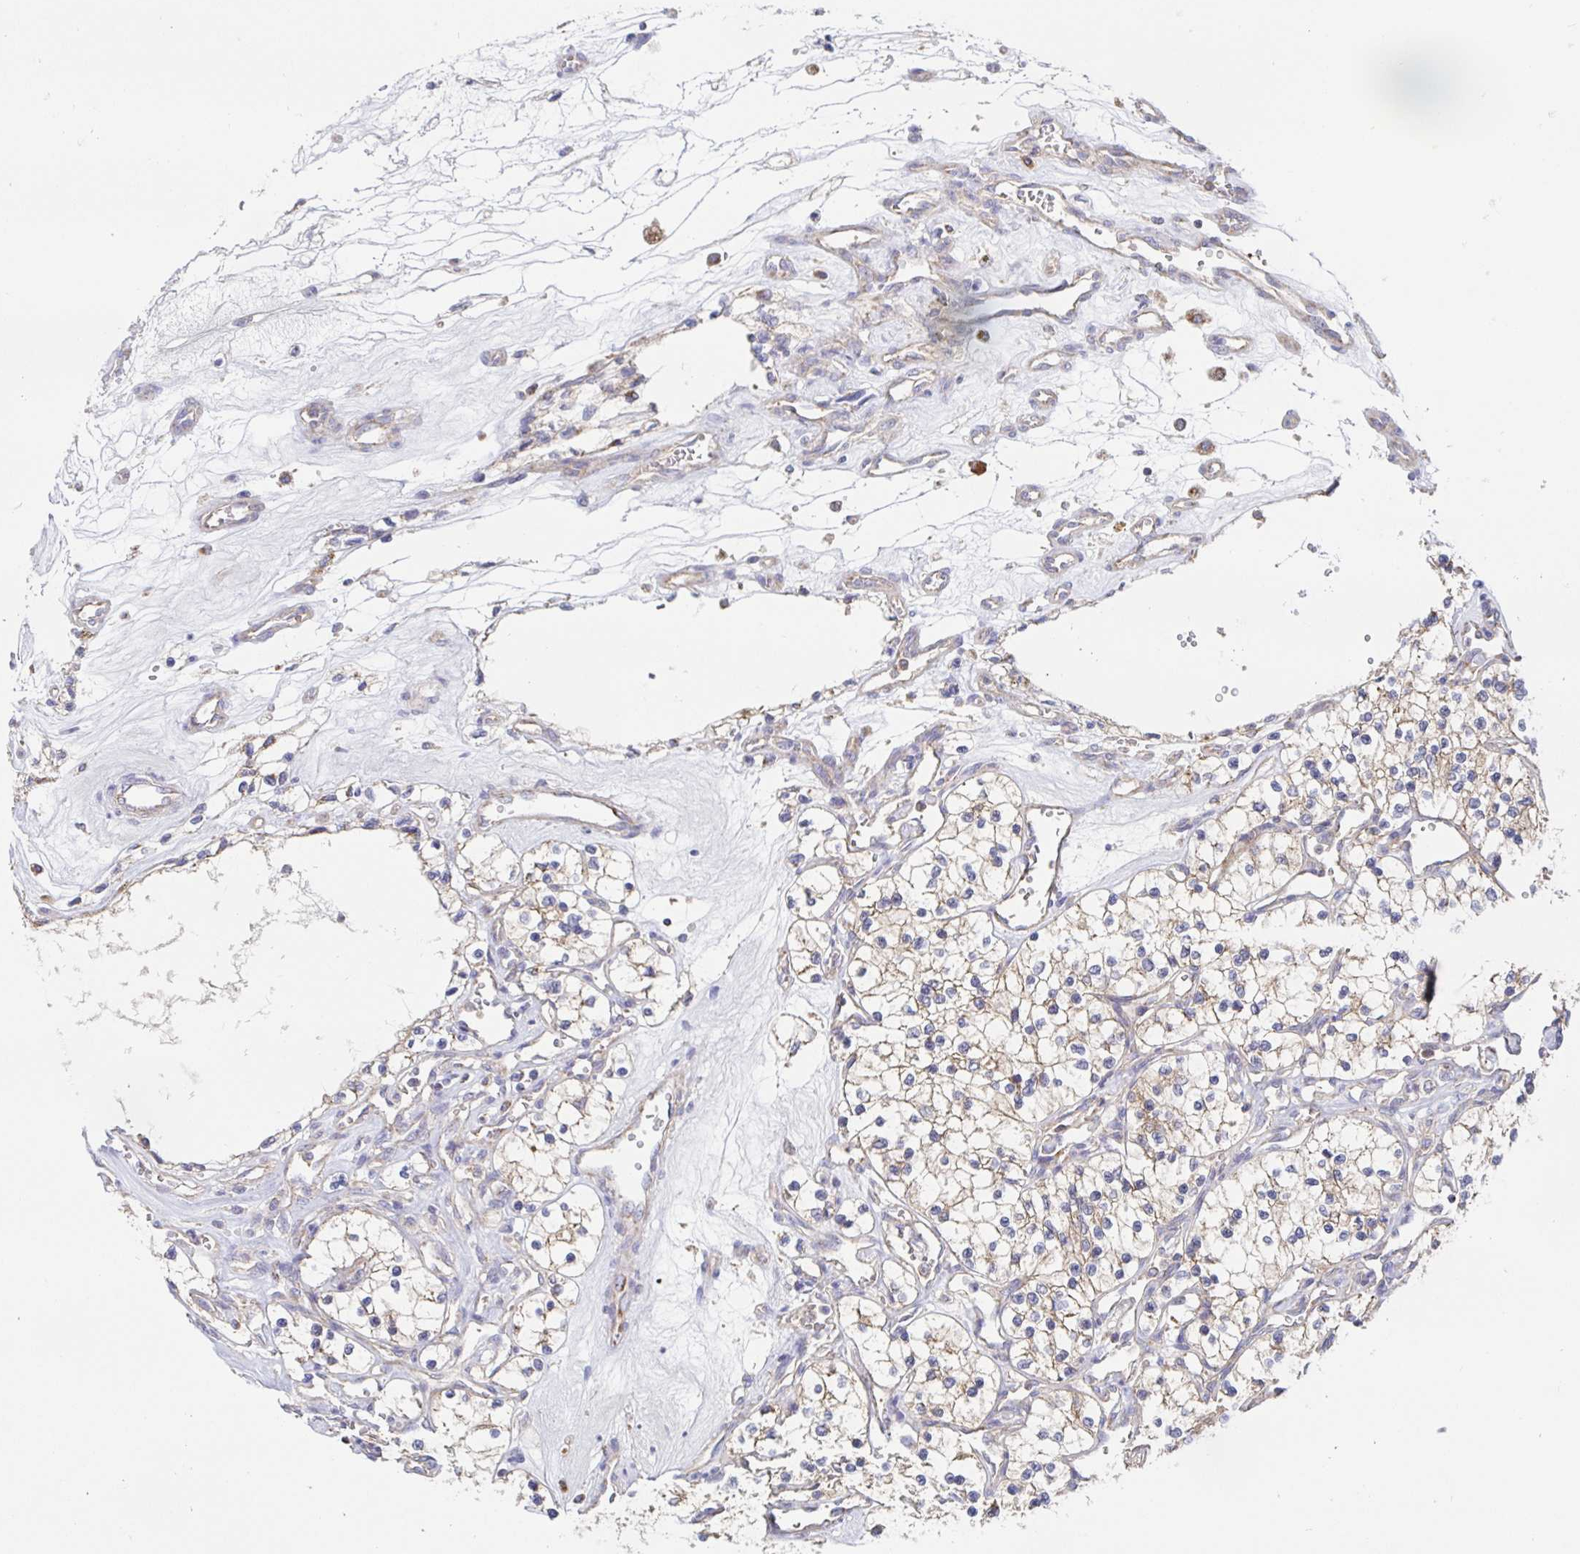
{"staining": {"intensity": "weak", "quantity": "25%-75%", "location": "cytoplasmic/membranous"}, "tissue": "renal cancer", "cell_type": "Tumor cells", "image_type": "cancer", "snomed": [{"axis": "morphology", "description": "Adenocarcinoma, NOS"}, {"axis": "topography", "description": "Kidney"}], "caption": "DAB (3,3'-diaminobenzidine) immunohistochemical staining of adenocarcinoma (renal) displays weak cytoplasmic/membranous protein expression in approximately 25%-75% of tumor cells. (brown staining indicates protein expression, while blue staining denotes nuclei).", "gene": "PRDX3", "patient": {"sex": "female", "age": 69}}